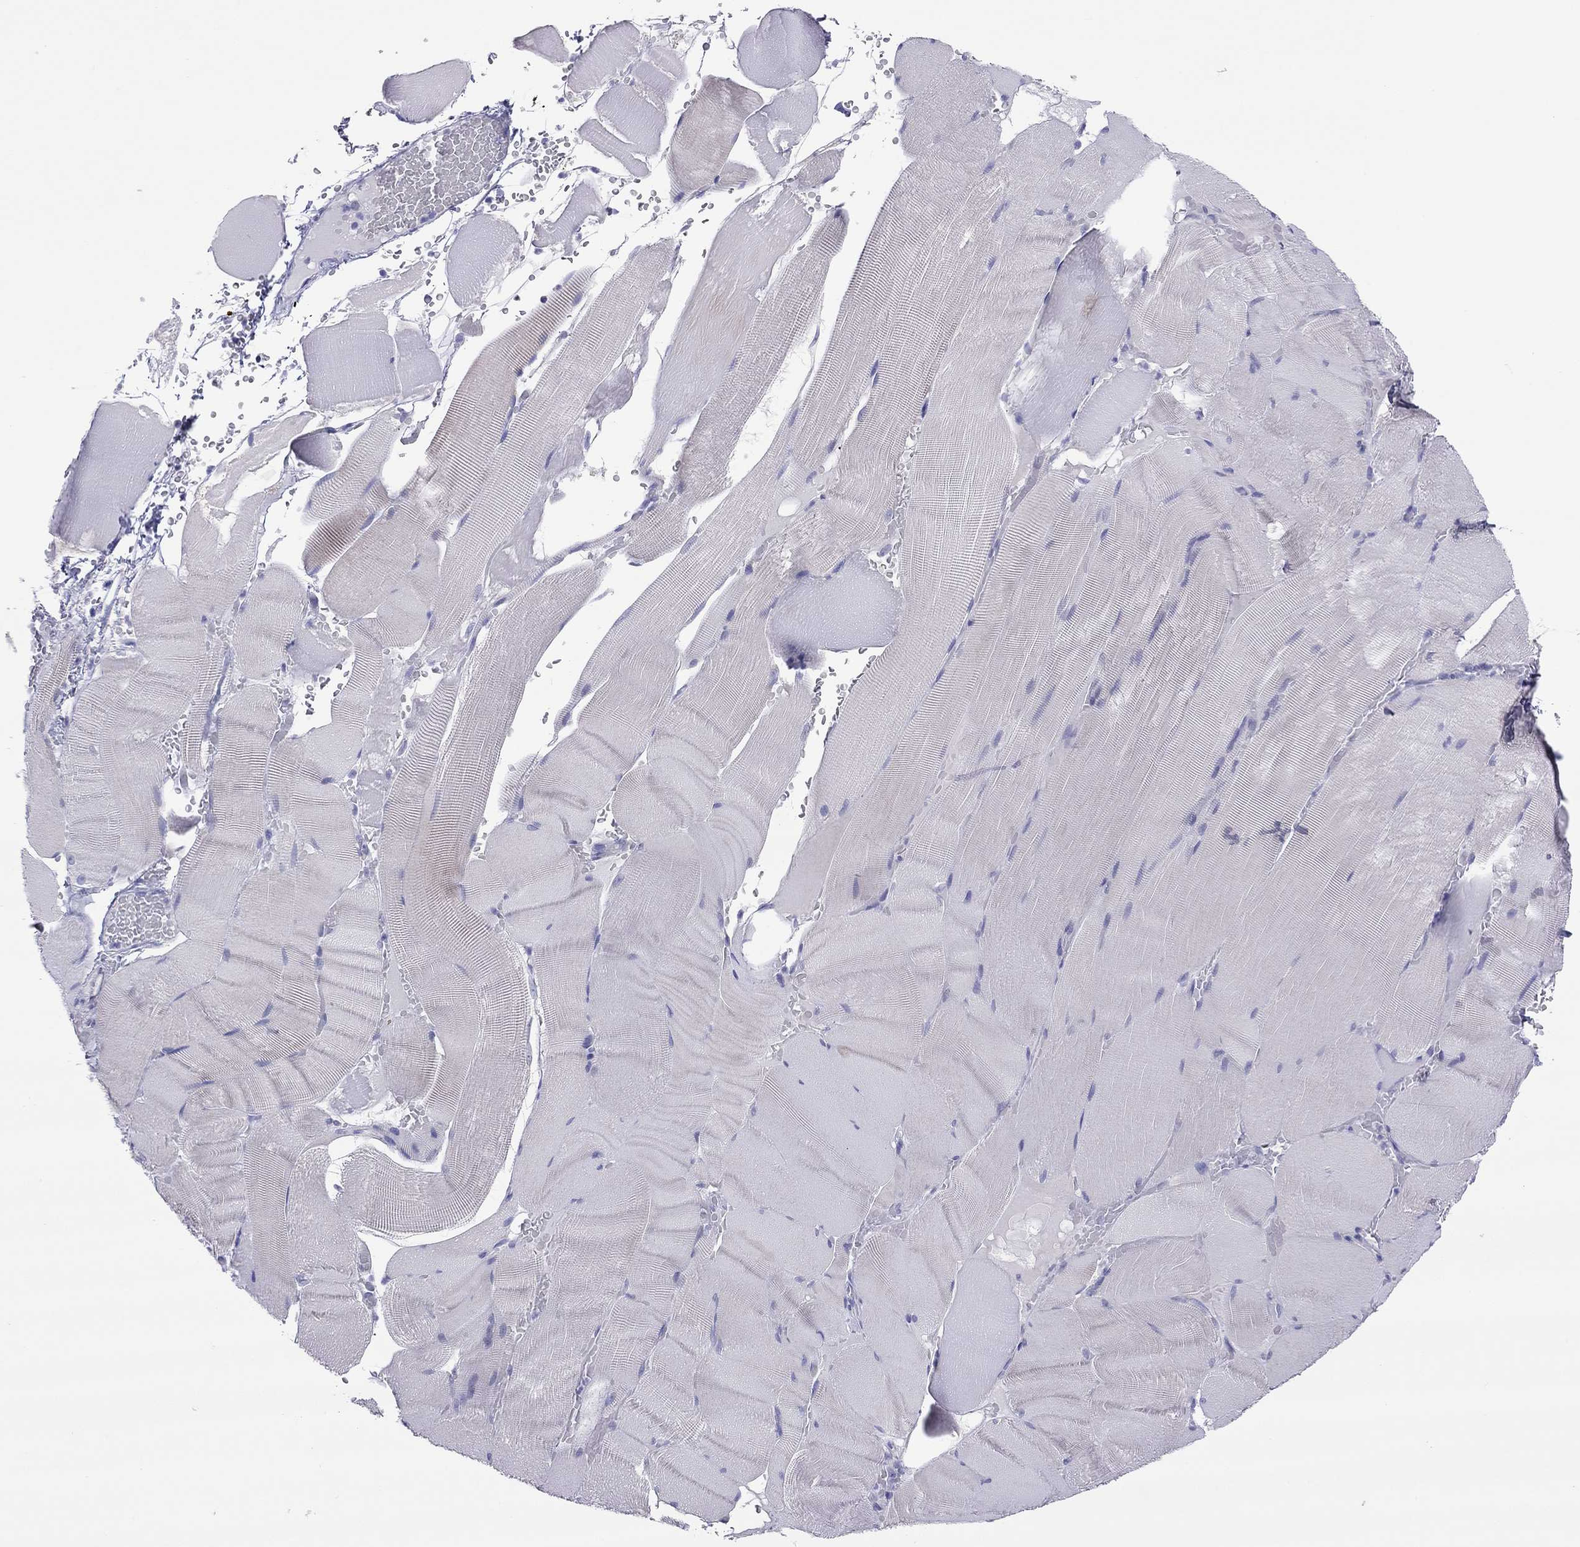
{"staining": {"intensity": "negative", "quantity": "none", "location": "none"}, "tissue": "skeletal muscle", "cell_type": "Myocytes", "image_type": "normal", "snomed": [{"axis": "morphology", "description": "Normal tissue, NOS"}, {"axis": "topography", "description": "Skeletal muscle"}], "caption": "An image of human skeletal muscle is negative for staining in myocytes. (DAB immunohistochemistry (IHC) with hematoxylin counter stain).", "gene": "COL9A1", "patient": {"sex": "male", "age": 56}}